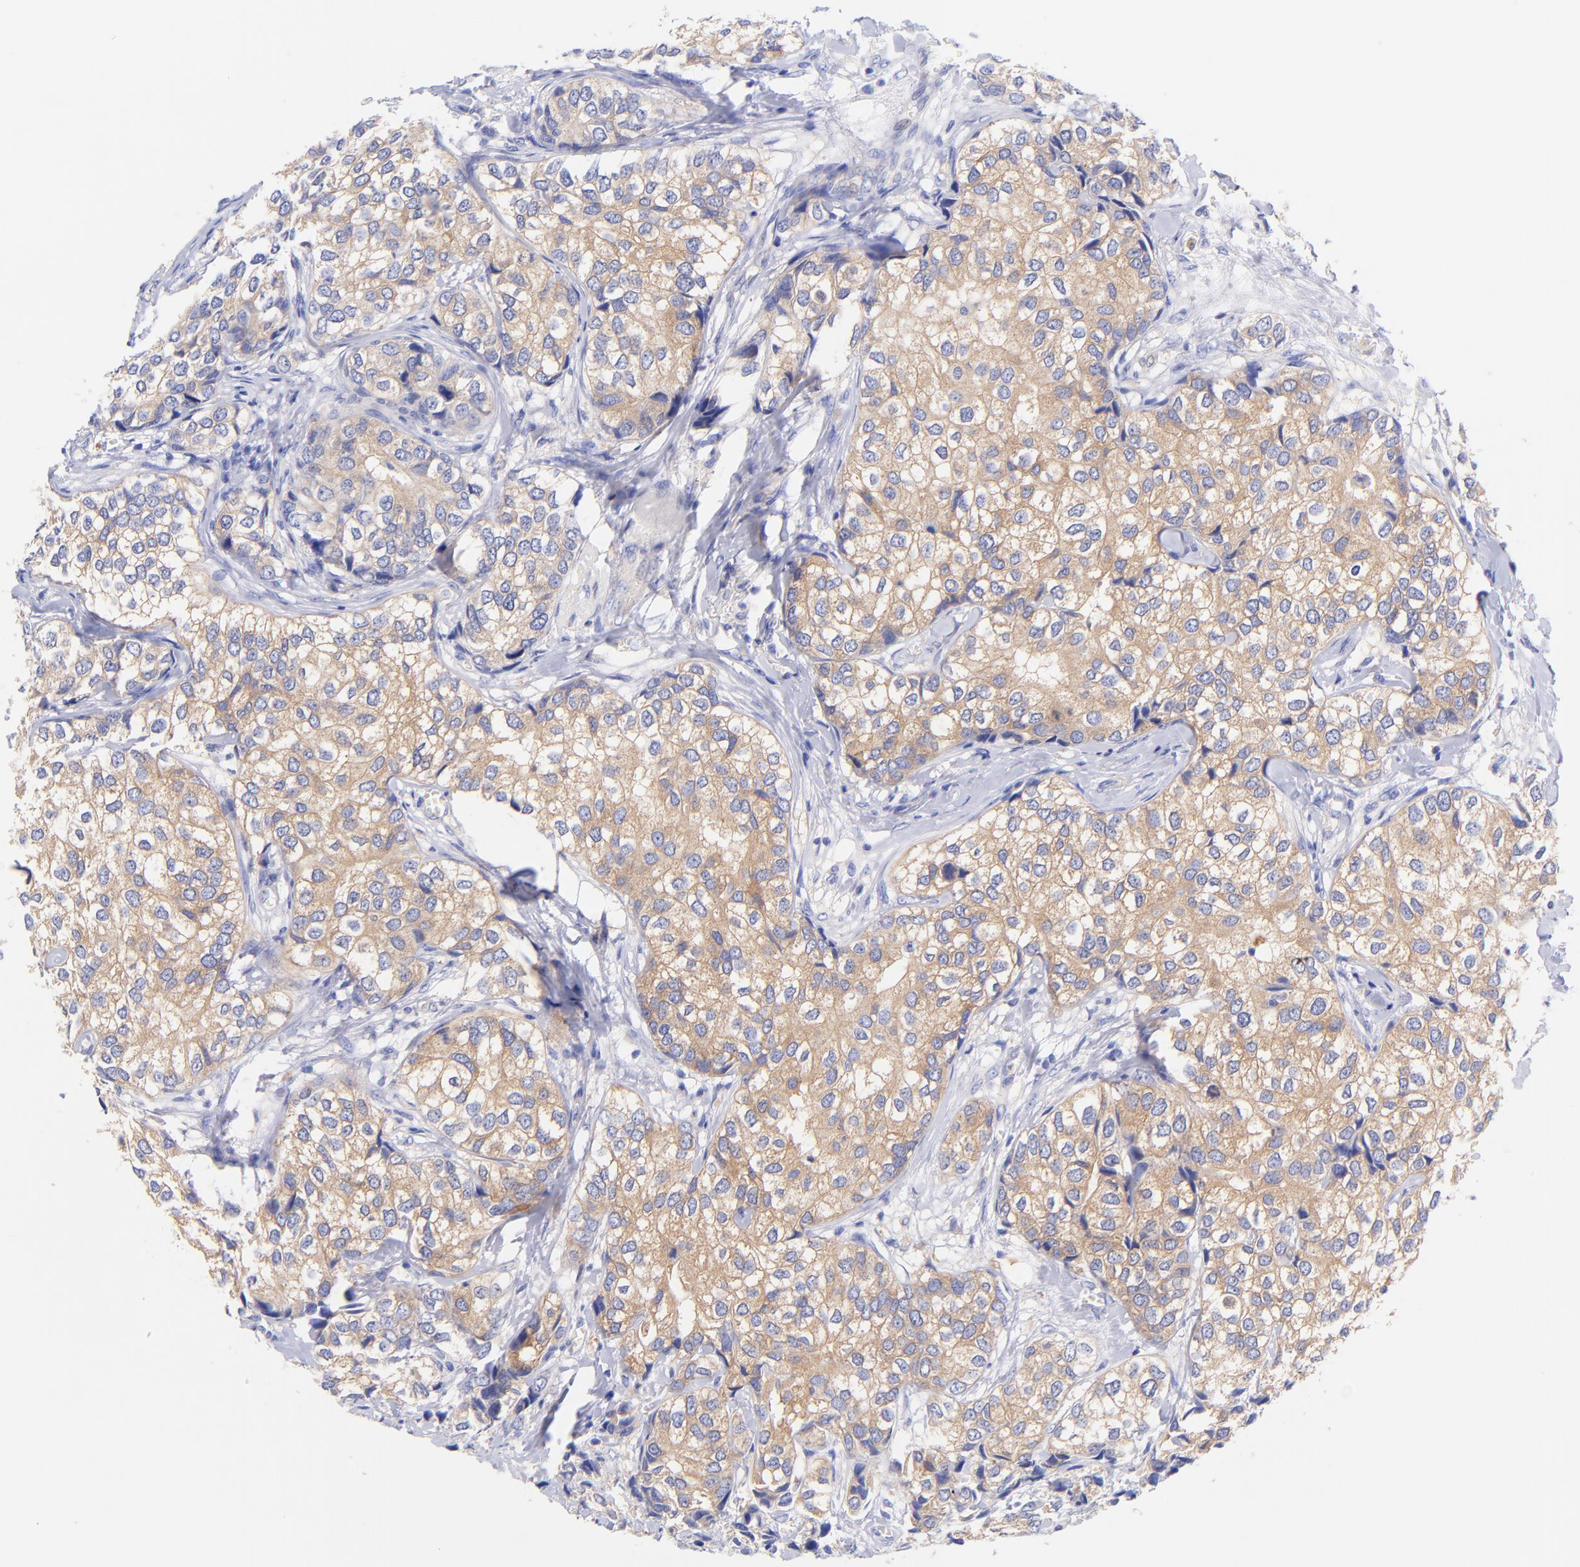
{"staining": {"intensity": "moderate", "quantity": "25%-75%", "location": "cytoplasmic/membranous"}, "tissue": "breast cancer", "cell_type": "Tumor cells", "image_type": "cancer", "snomed": [{"axis": "morphology", "description": "Duct carcinoma"}, {"axis": "topography", "description": "Breast"}], "caption": "A brown stain shows moderate cytoplasmic/membranous positivity of a protein in human breast cancer (infiltrating ductal carcinoma) tumor cells. (DAB (3,3'-diaminobenzidine) IHC, brown staining for protein, blue staining for nuclei).", "gene": "GPHN", "patient": {"sex": "female", "age": 68}}